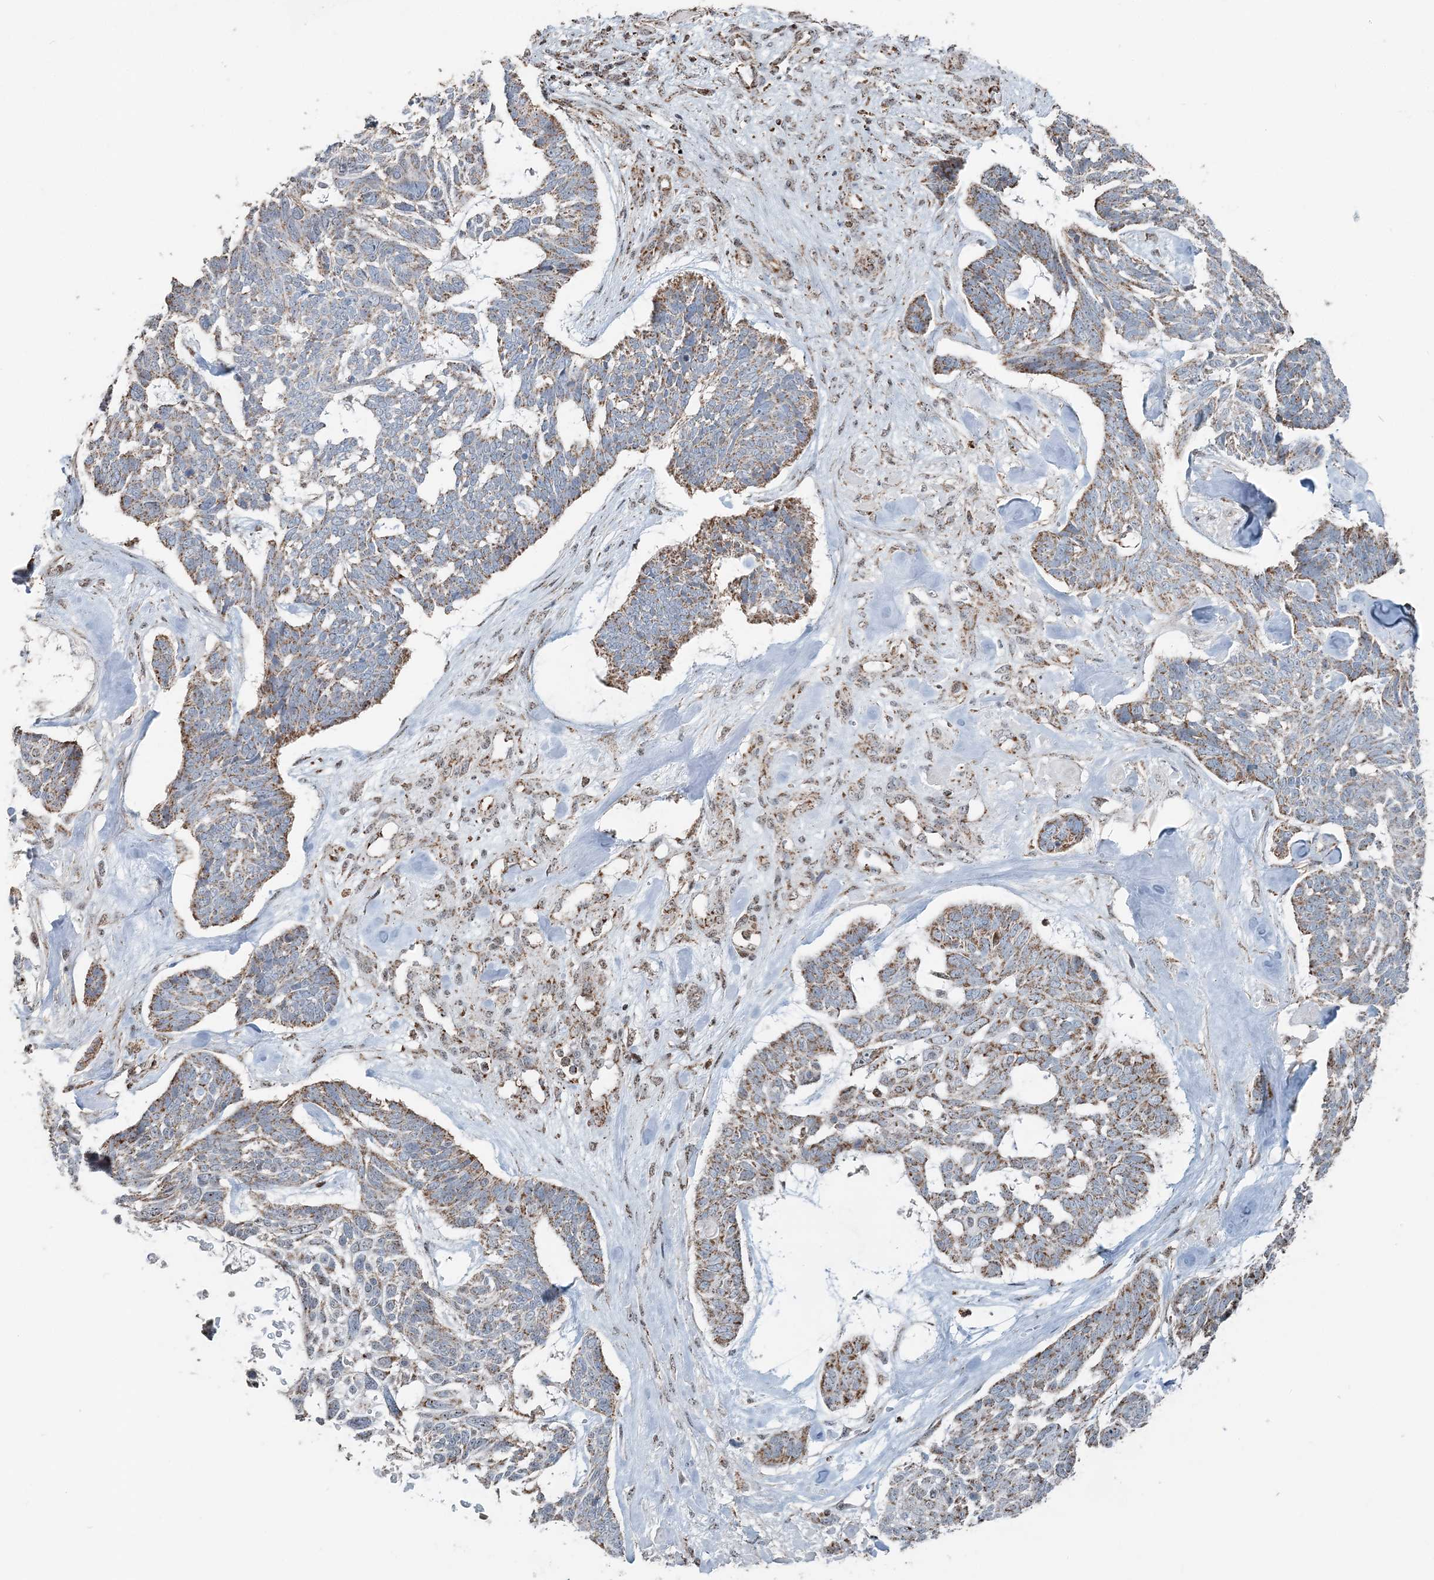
{"staining": {"intensity": "moderate", "quantity": ">75%", "location": "nuclear"}, "tissue": "skin cancer", "cell_type": "Tumor cells", "image_type": "cancer", "snomed": [{"axis": "morphology", "description": "Basal cell carcinoma"}, {"axis": "topography", "description": "Skin"}], "caption": "Moderate nuclear expression is identified in about >75% of tumor cells in skin cancer (basal cell carcinoma).", "gene": "SUCLG1", "patient": {"sex": "male", "age": 88}}